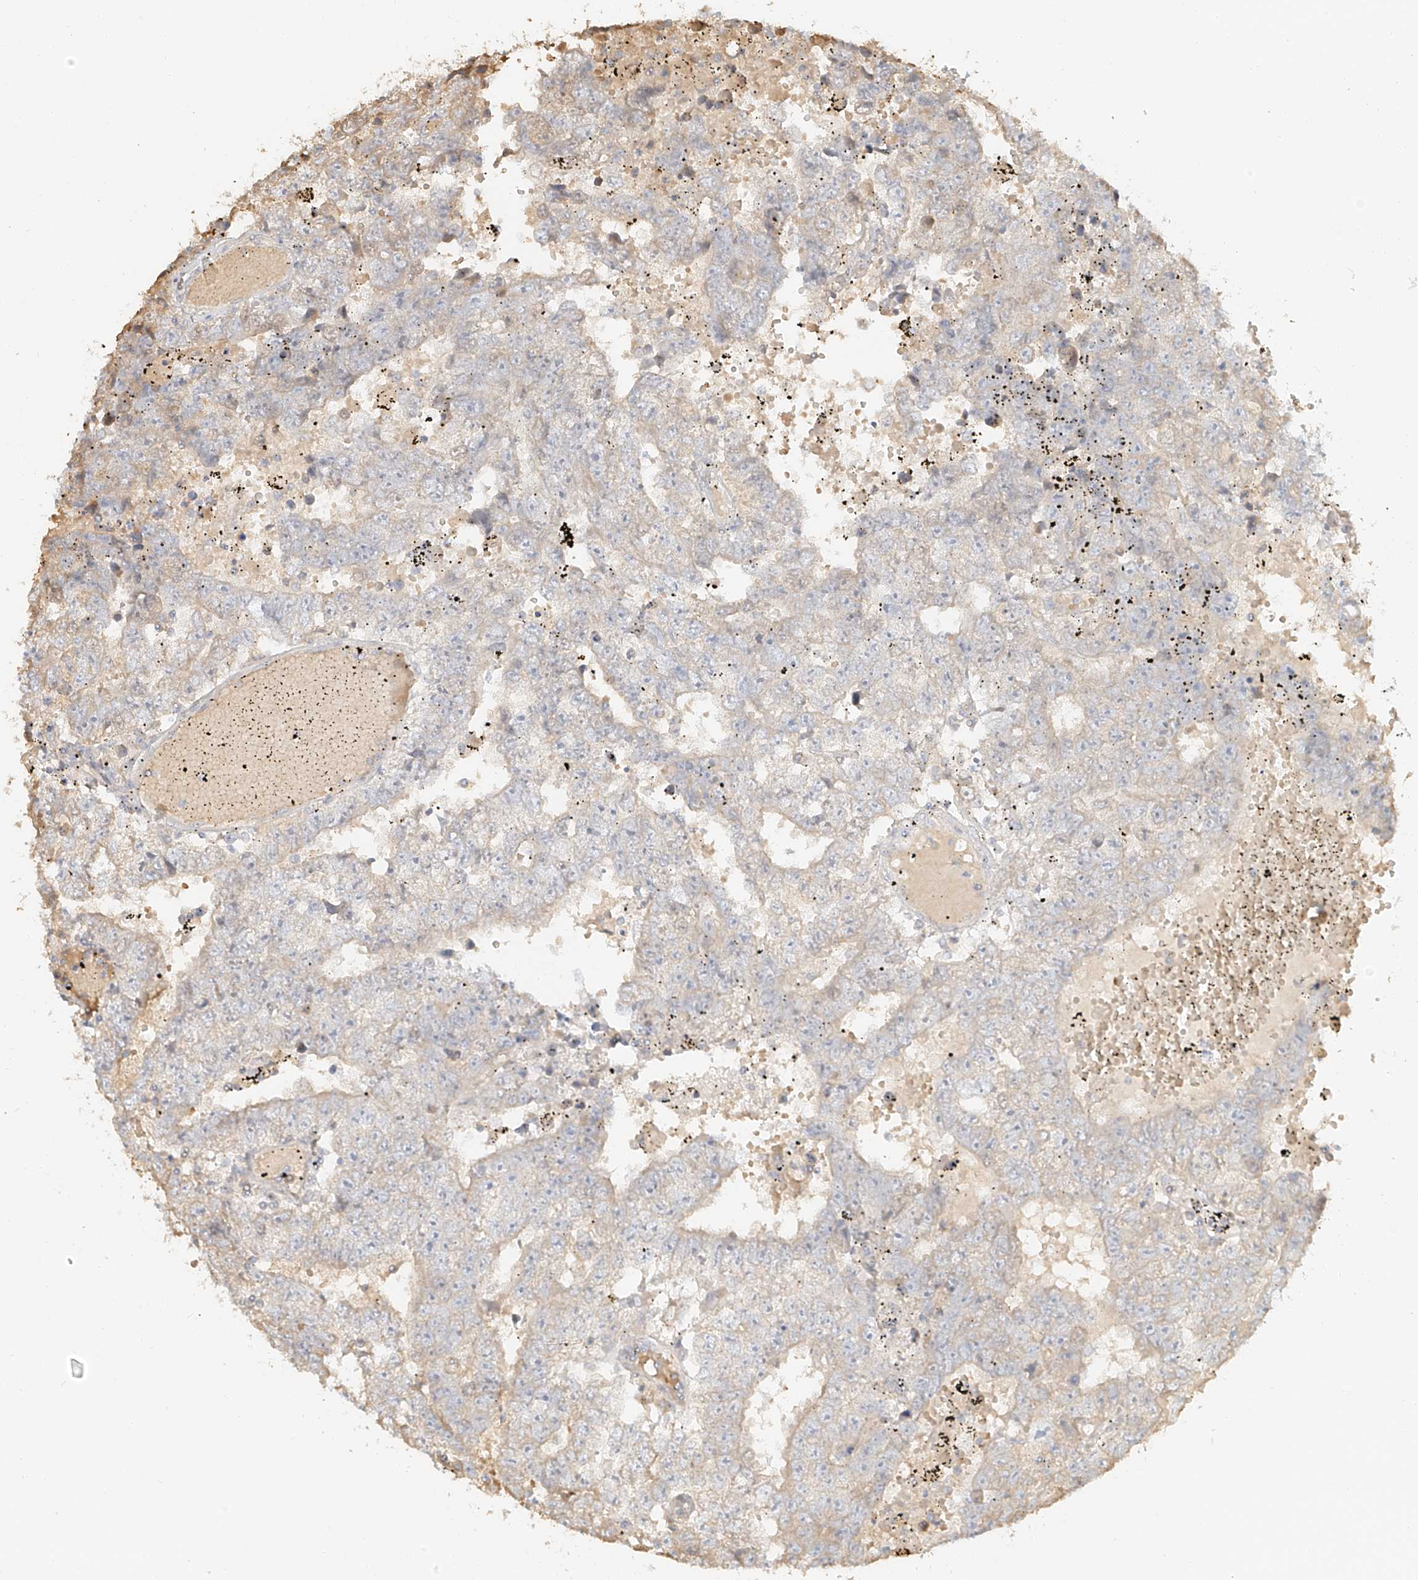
{"staining": {"intensity": "negative", "quantity": "none", "location": "none"}, "tissue": "testis cancer", "cell_type": "Tumor cells", "image_type": "cancer", "snomed": [{"axis": "morphology", "description": "Carcinoma, Embryonal, NOS"}, {"axis": "topography", "description": "Testis"}], "caption": "Immunohistochemistry photomicrograph of testis cancer (embryonal carcinoma) stained for a protein (brown), which exhibits no staining in tumor cells.", "gene": "UPK1B", "patient": {"sex": "male", "age": 25}}